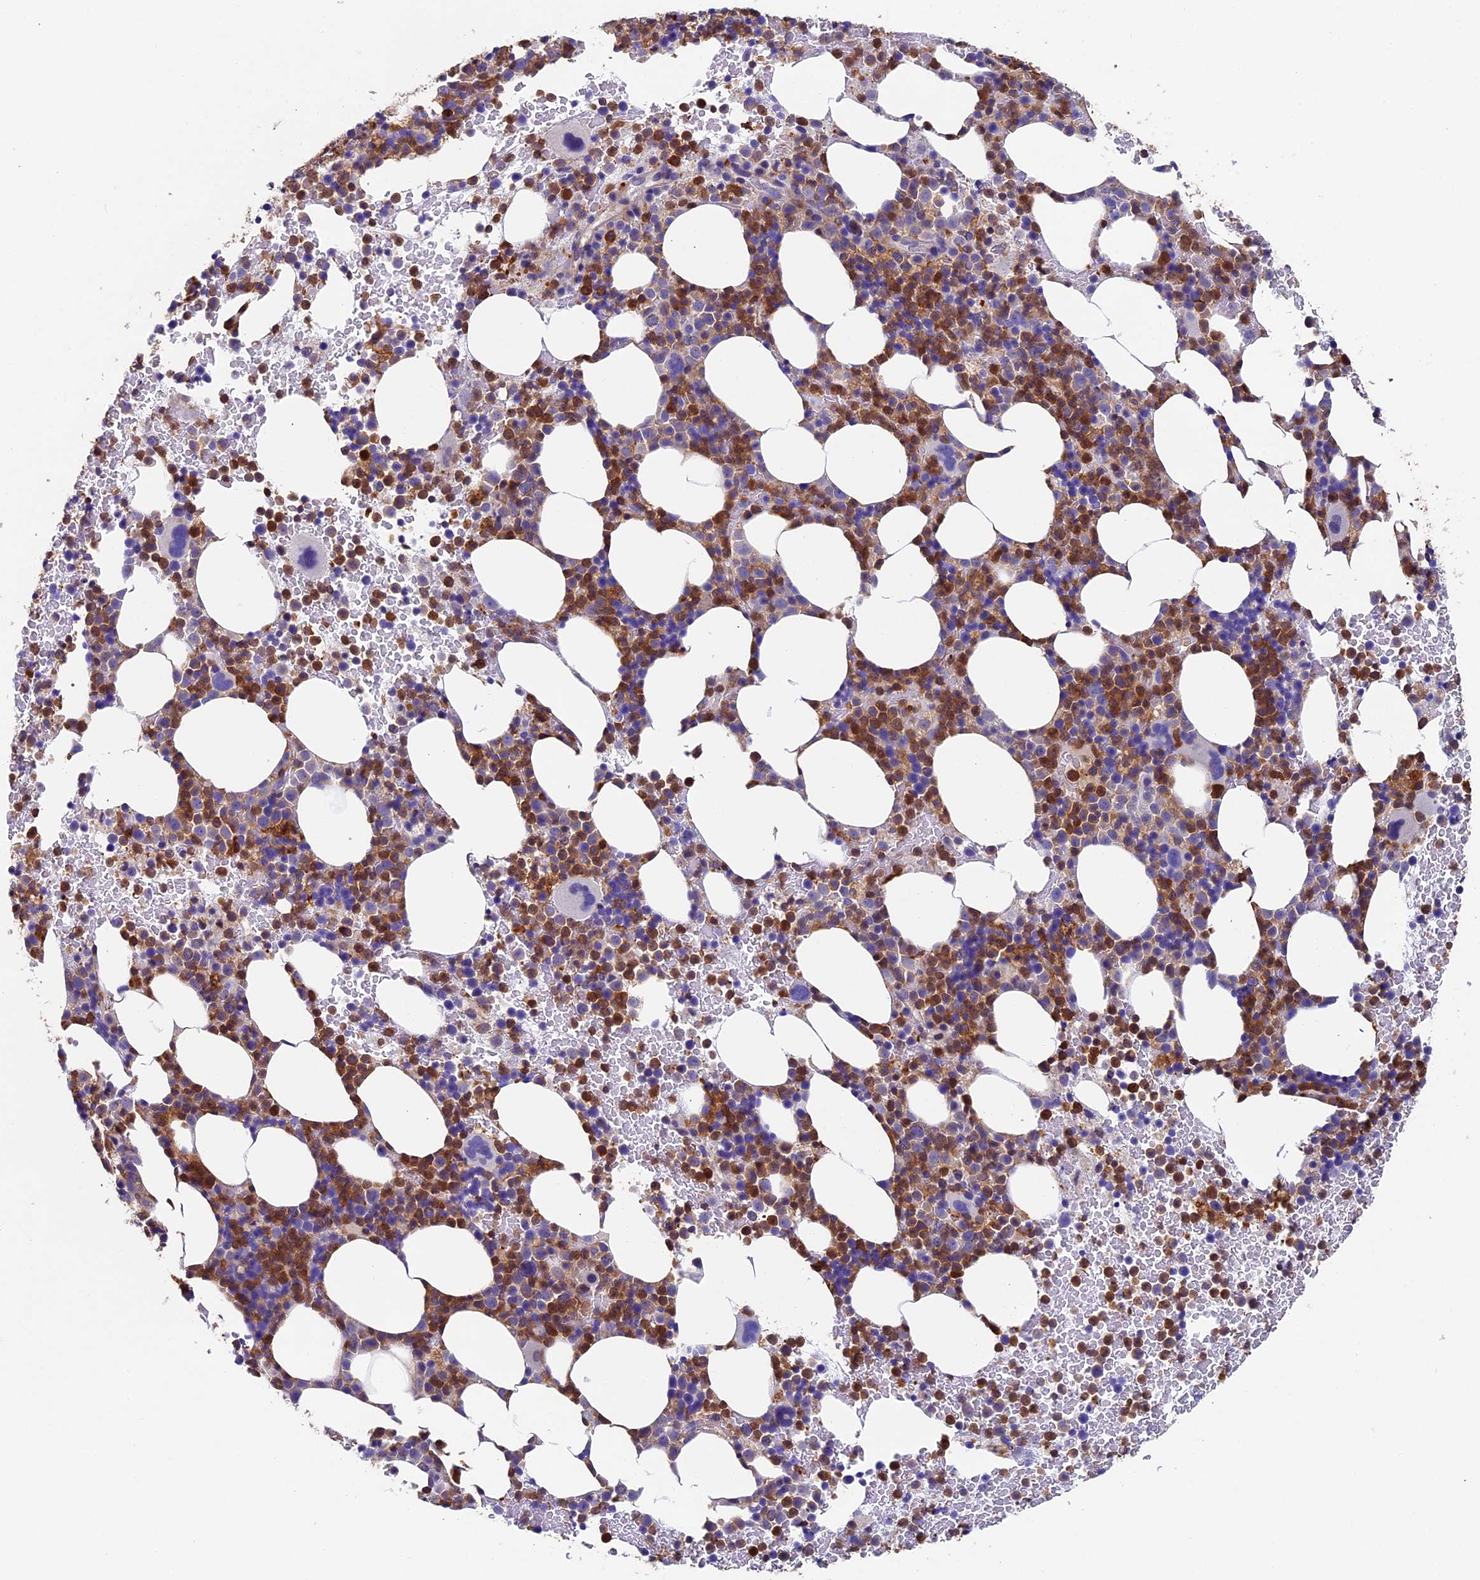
{"staining": {"intensity": "moderate", "quantity": "25%-75%", "location": "cytoplasmic/membranous"}, "tissue": "bone marrow", "cell_type": "Hematopoietic cells", "image_type": "normal", "snomed": [{"axis": "morphology", "description": "Normal tissue, NOS"}, {"axis": "topography", "description": "Bone marrow"}], "caption": "Immunohistochemical staining of unremarkable human bone marrow reveals moderate cytoplasmic/membranous protein positivity in approximately 25%-75% of hematopoietic cells. Immunohistochemistry (ihc) stains the protein in brown and the nuclei are stained blue.", "gene": "ADAT1", "patient": {"sex": "female", "age": 82}}